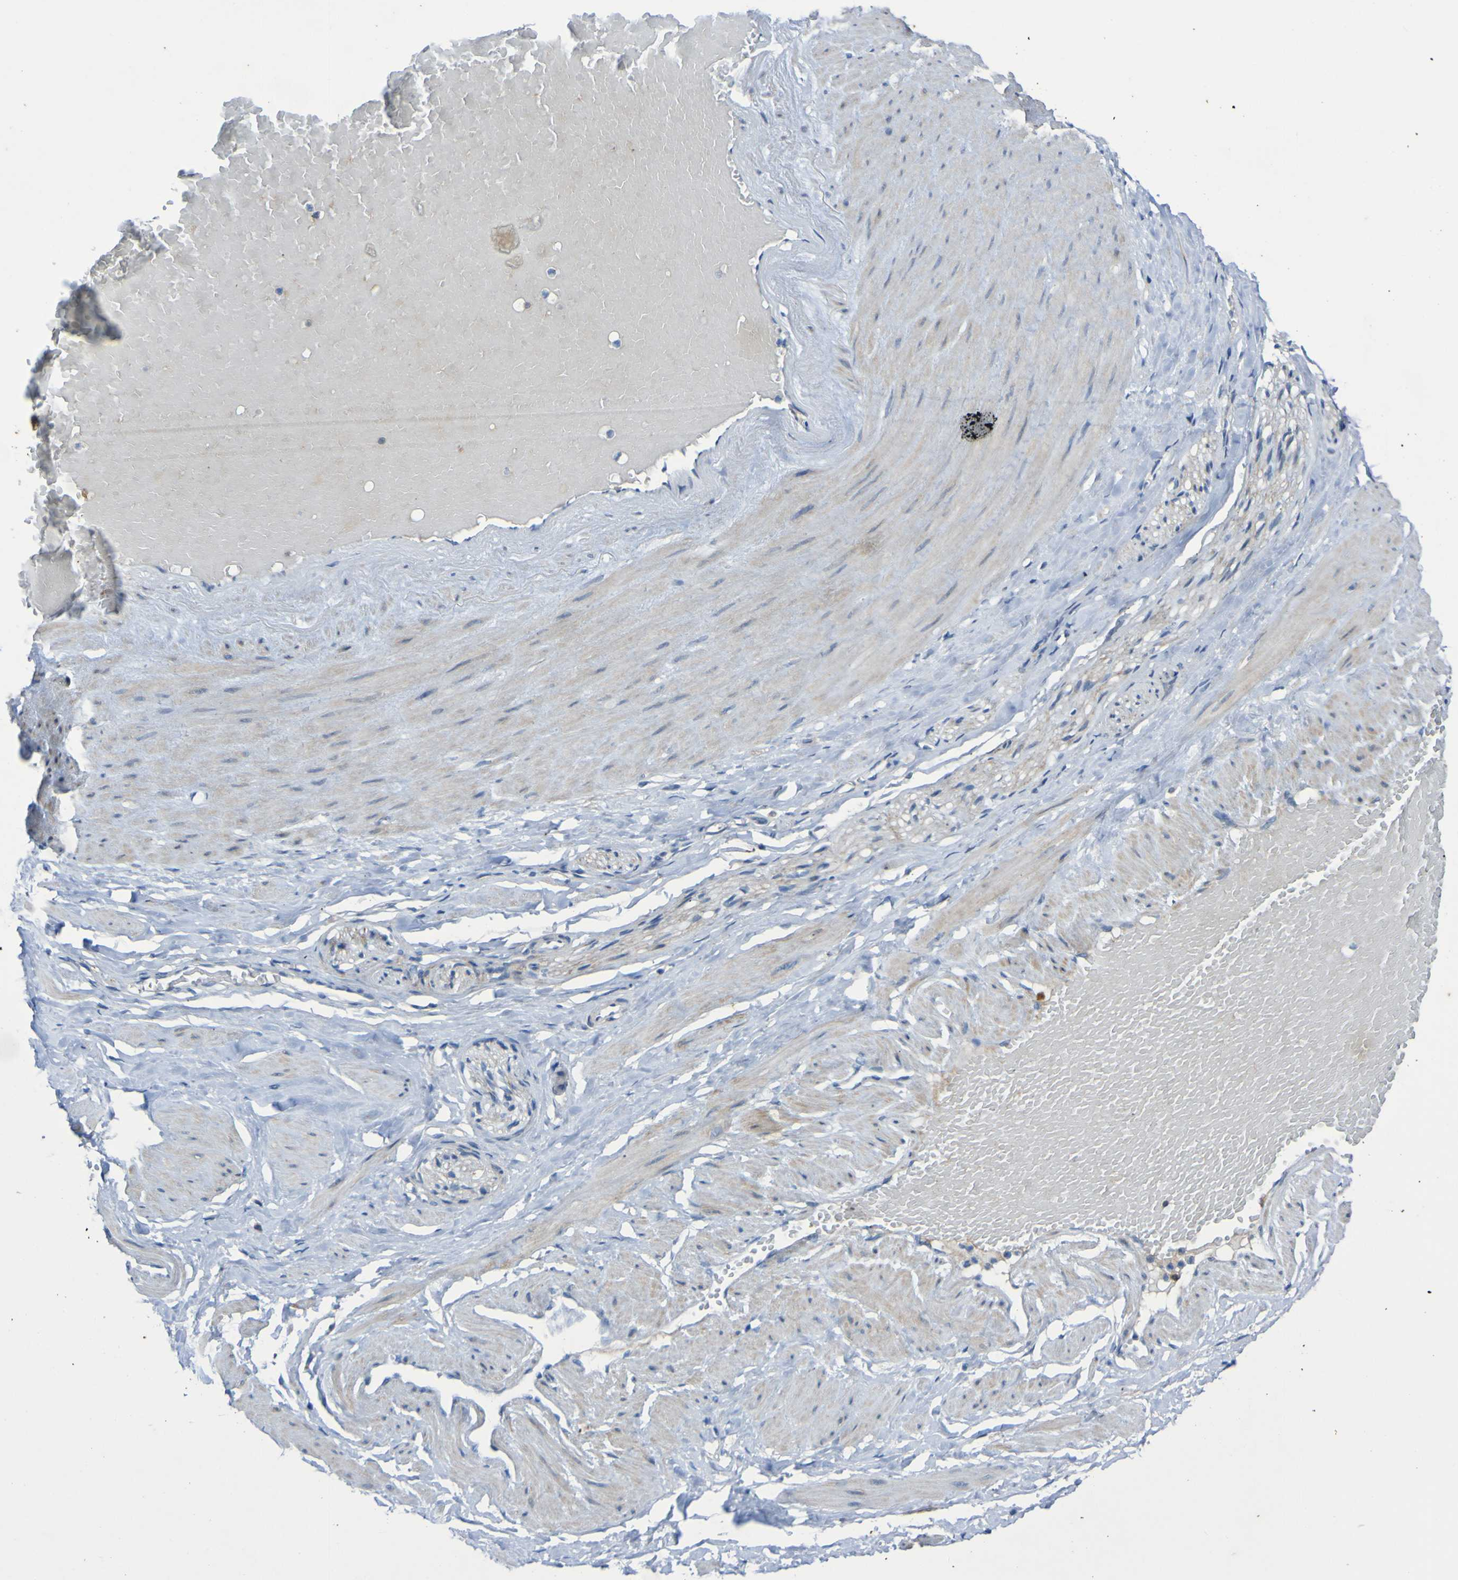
{"staining": {"intensity": "negative", "quantity": "none", "location": "none"}, "tissue": "adipose tissue", "cell_type": "Adipocytes", "image_type": "normal", "snomed": [{"axis": "morphology", "description": "Normal tissue, NOS"}, {"axis": "topography", "description": "Soft tissue"}, {"axis": "topography", "description": "Vascular tissue"}], "caption": "A micrograph of adipose tissue stained for a protein reveals no brown staining in adipocytes. (Brightfield microscopy of DAB (3,3'-diaminobenzidine) IHC at high magnification).", "gene": "C11orf24", "patient": {"sex": "female", "age": 35}}